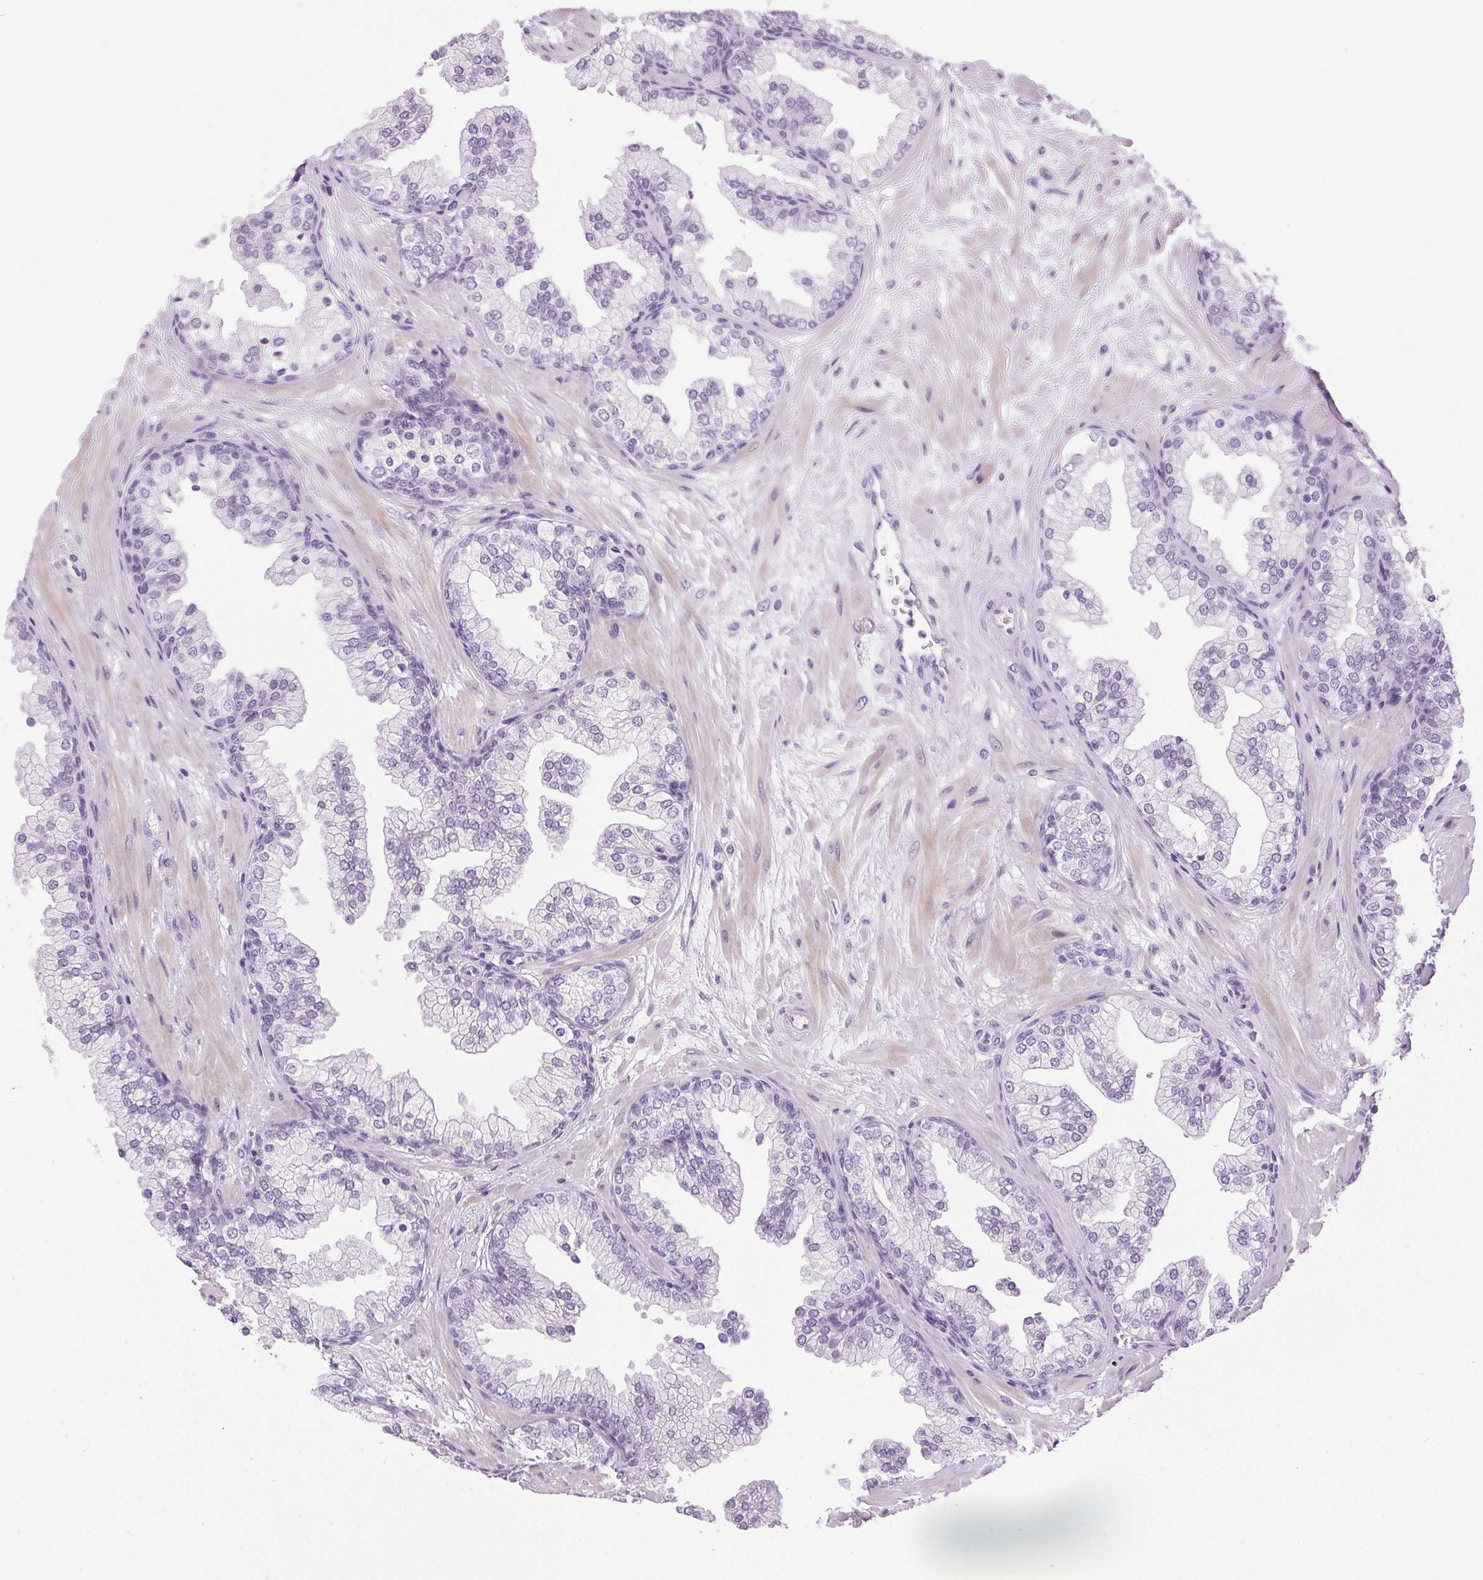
{"staining": {"intensity": "negative", "quantity": "none", "location": "none"}, "tissue": "prostate", "cell_type": "Glandular cells", "image_type": "normal", "snomed": [{"axis": "morphology", "description": "Normal tissue, NOS"}, {"axis": "topography", "description": "Prostate"}, {"axis": "topography", "description": "Peripheral nerve tissue"}], "caption": "Immunohistochemistry histopathology image of unremarkable prostate stained for a protein (brown), which demonstrates no positivity in glandular cells.", "gene": "SP7", "patient": {"sex": "male", "age": 61}}